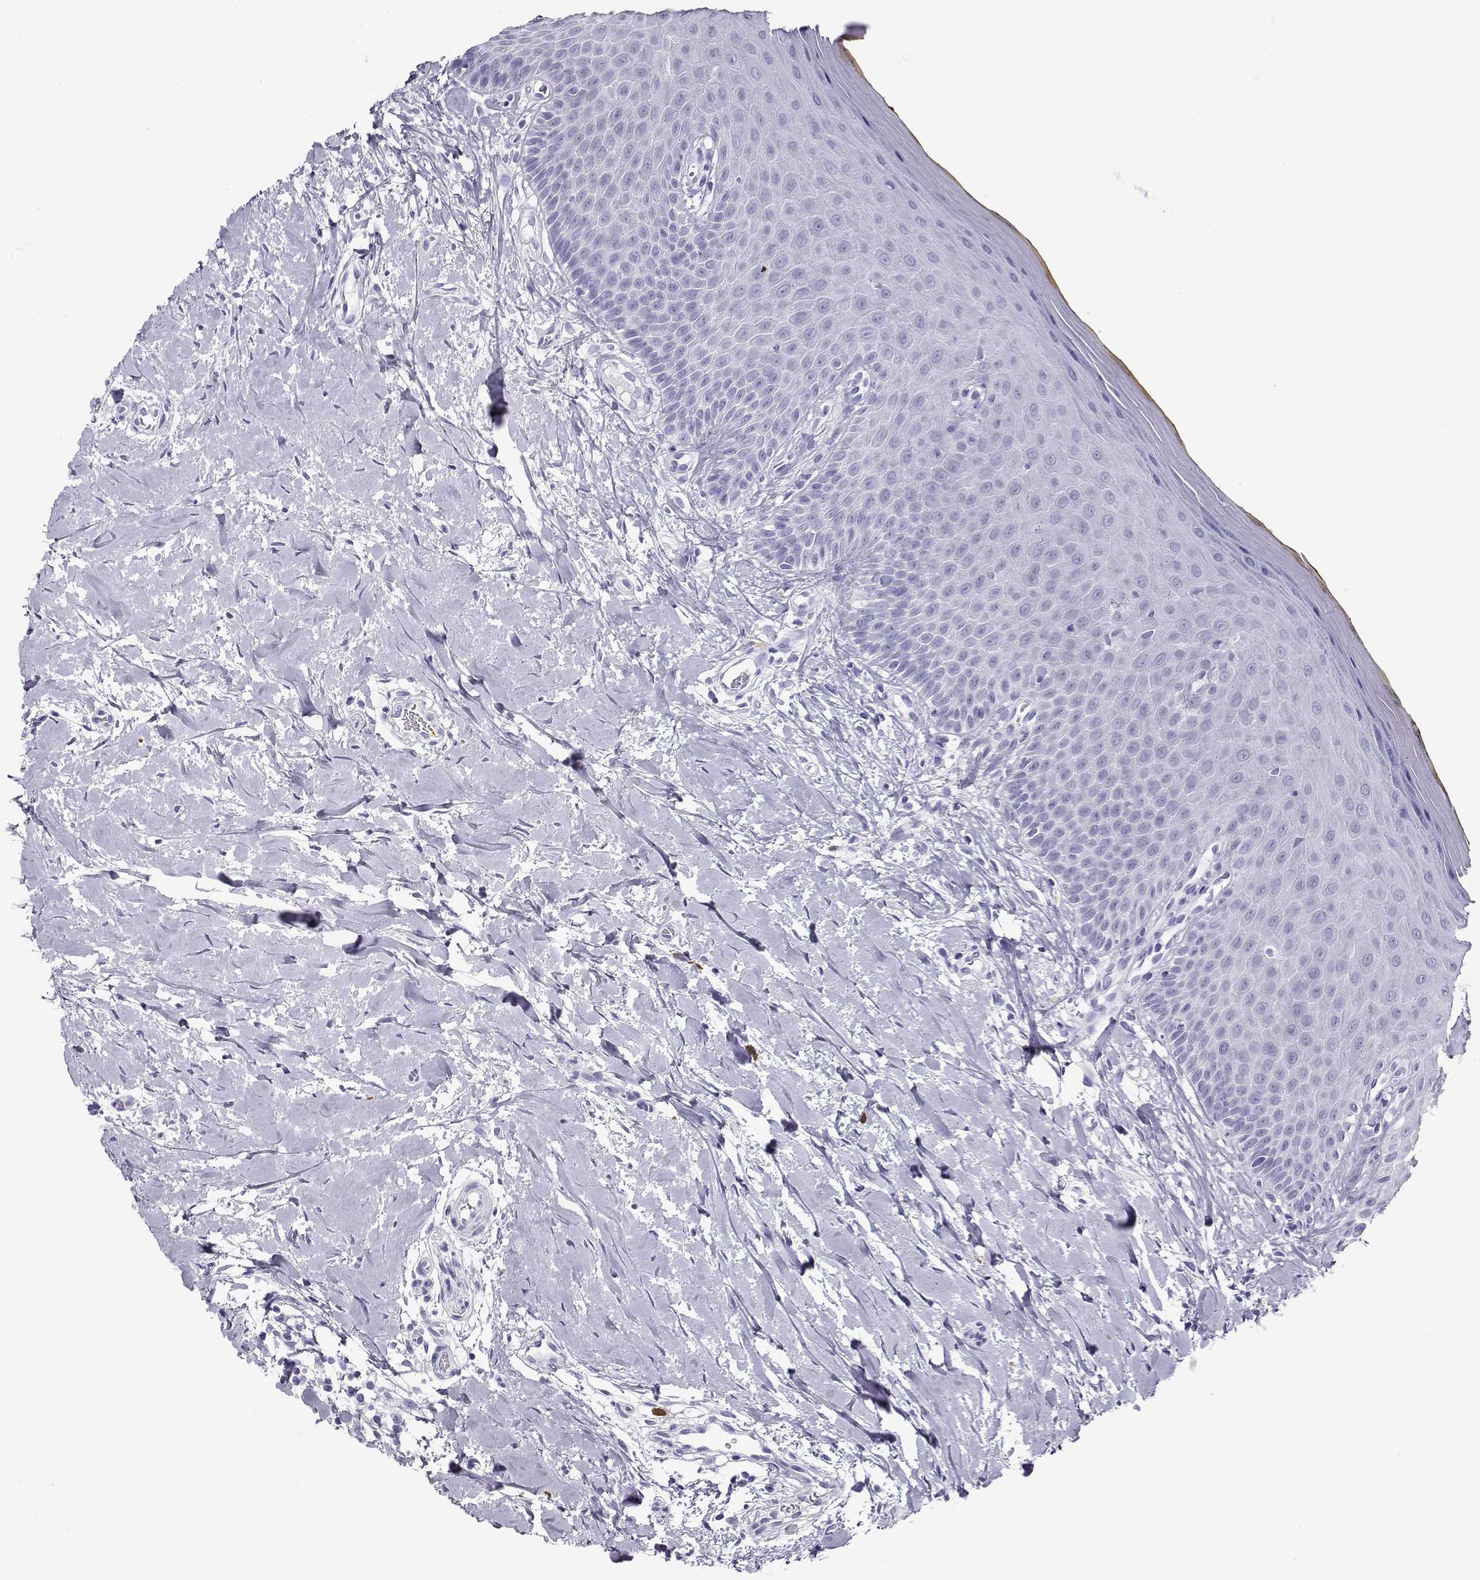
{"staining": {"intensity": "negative", "quantity": "none", "location": "none"}, "tissue": "oral mucosa", "cell_type": "Squamous epithelial cells", "image_type": "normal", "snomed": [{"axis": "morphology", "description": "Normal tissue, NOS"}, {"axis": "topography", "description": "Oral tissue"}], "caption": "Protein analysis of normal oral mucosa shows no significant positivity in squamous epithelial cells.", "gene": "CABS1", "patient": {"sex": "female", "age": 43}}